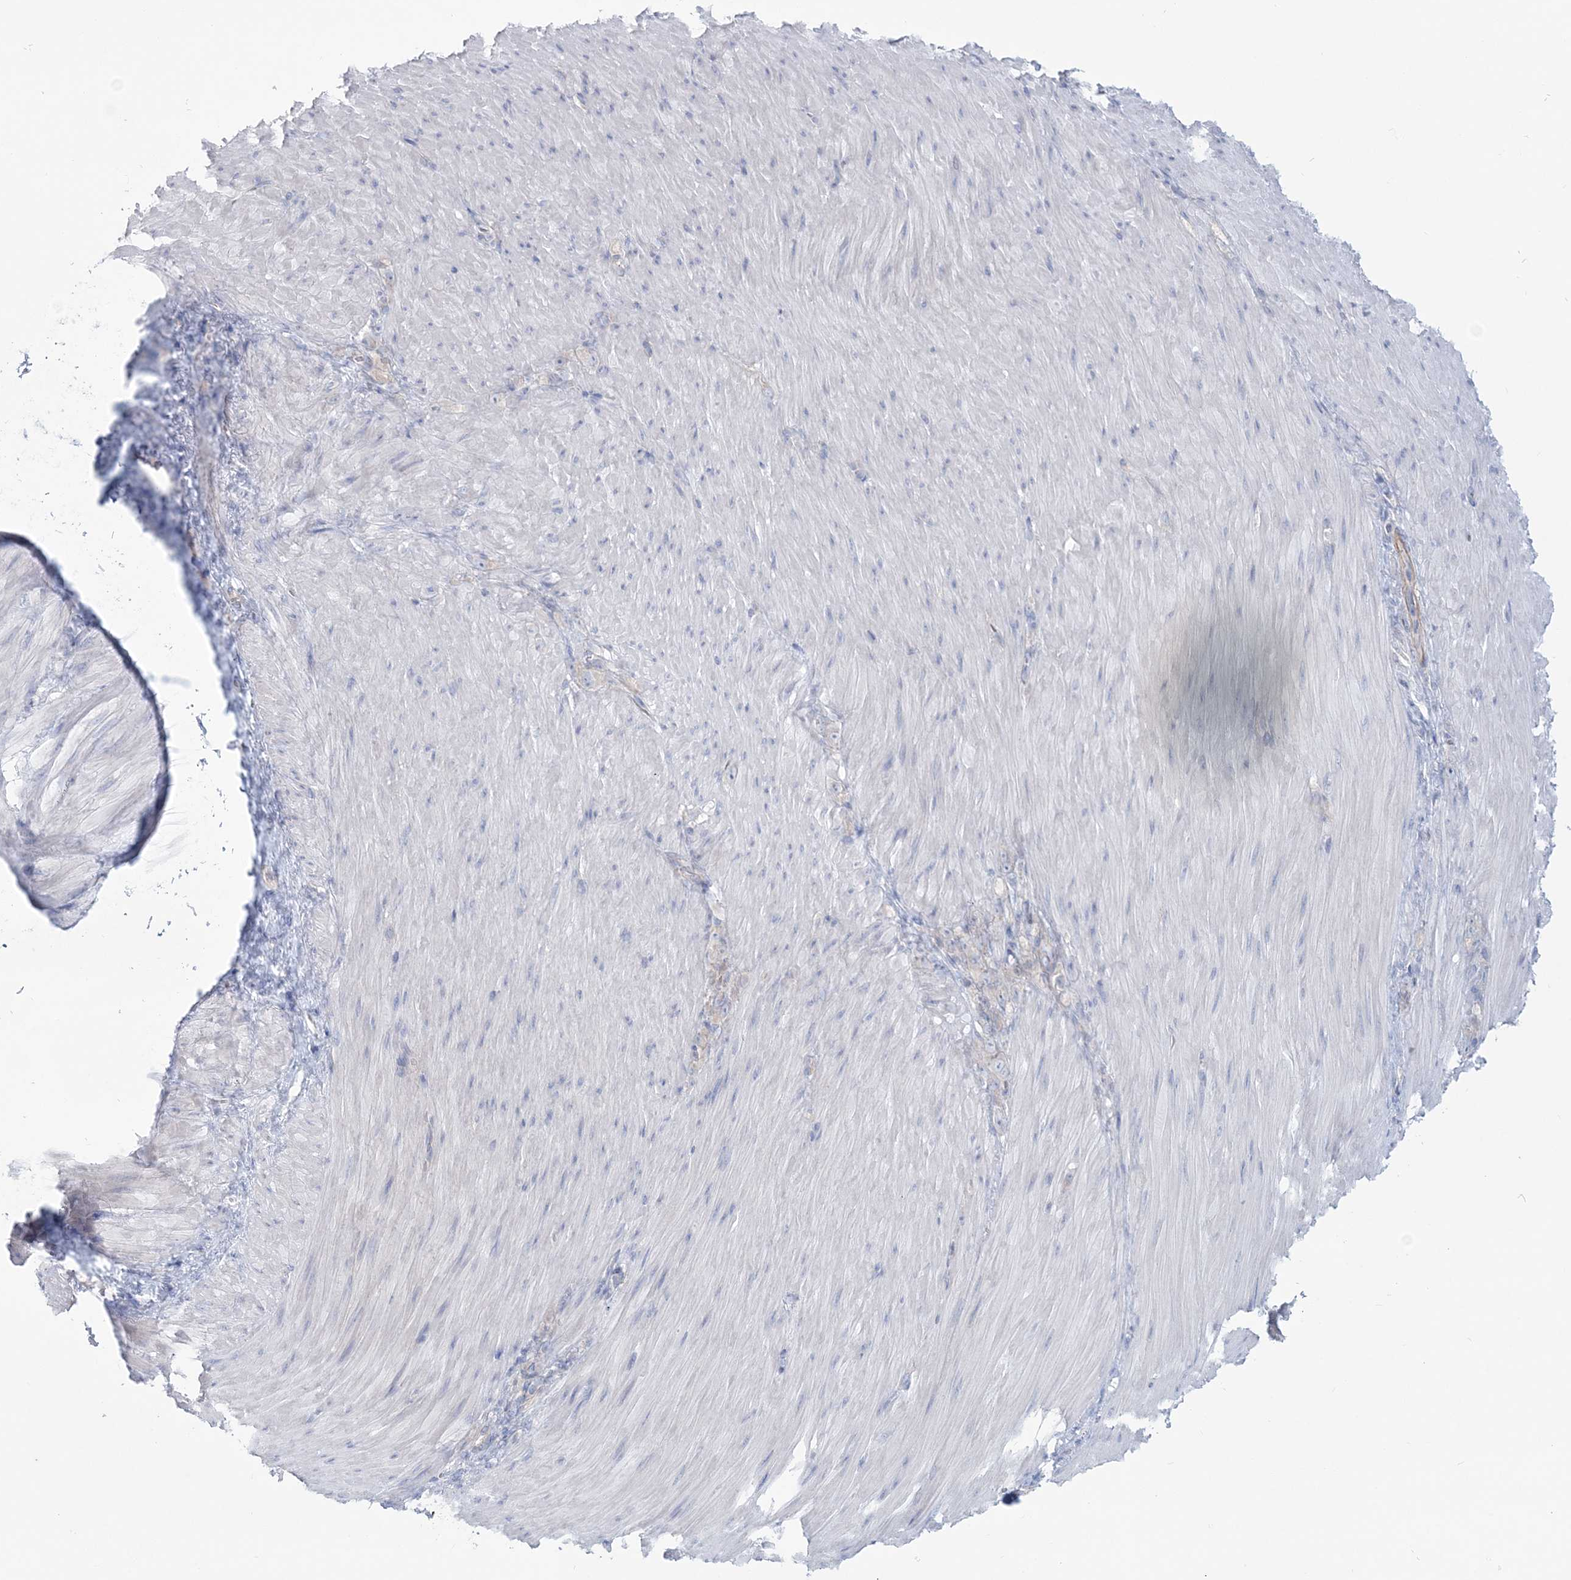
{"staining": {"intensity": "weak", "quantity": "25%-75%", "location": "cytoplasmic/membranous"}, "tissue": "stomach cancer", "cell_type": "Tumor cells", "image_type": "cancer", "snomed": [{"axis": "morphology", "description": "Normal tissue, NOS"}, {"axis": "morphology", "description": "Adenocarcinoma, NOS"}, {"axis": "topography", "description": "Stomach"}], "caption": "Human stomach adenocarcinoma stained for a protein (brown) exhibits weak cytoplasmic/membranous positive staining in about 25%-75% of tumor cells.", "gene": "ADGB", "patient": {"sex": "male", "age": 82}}